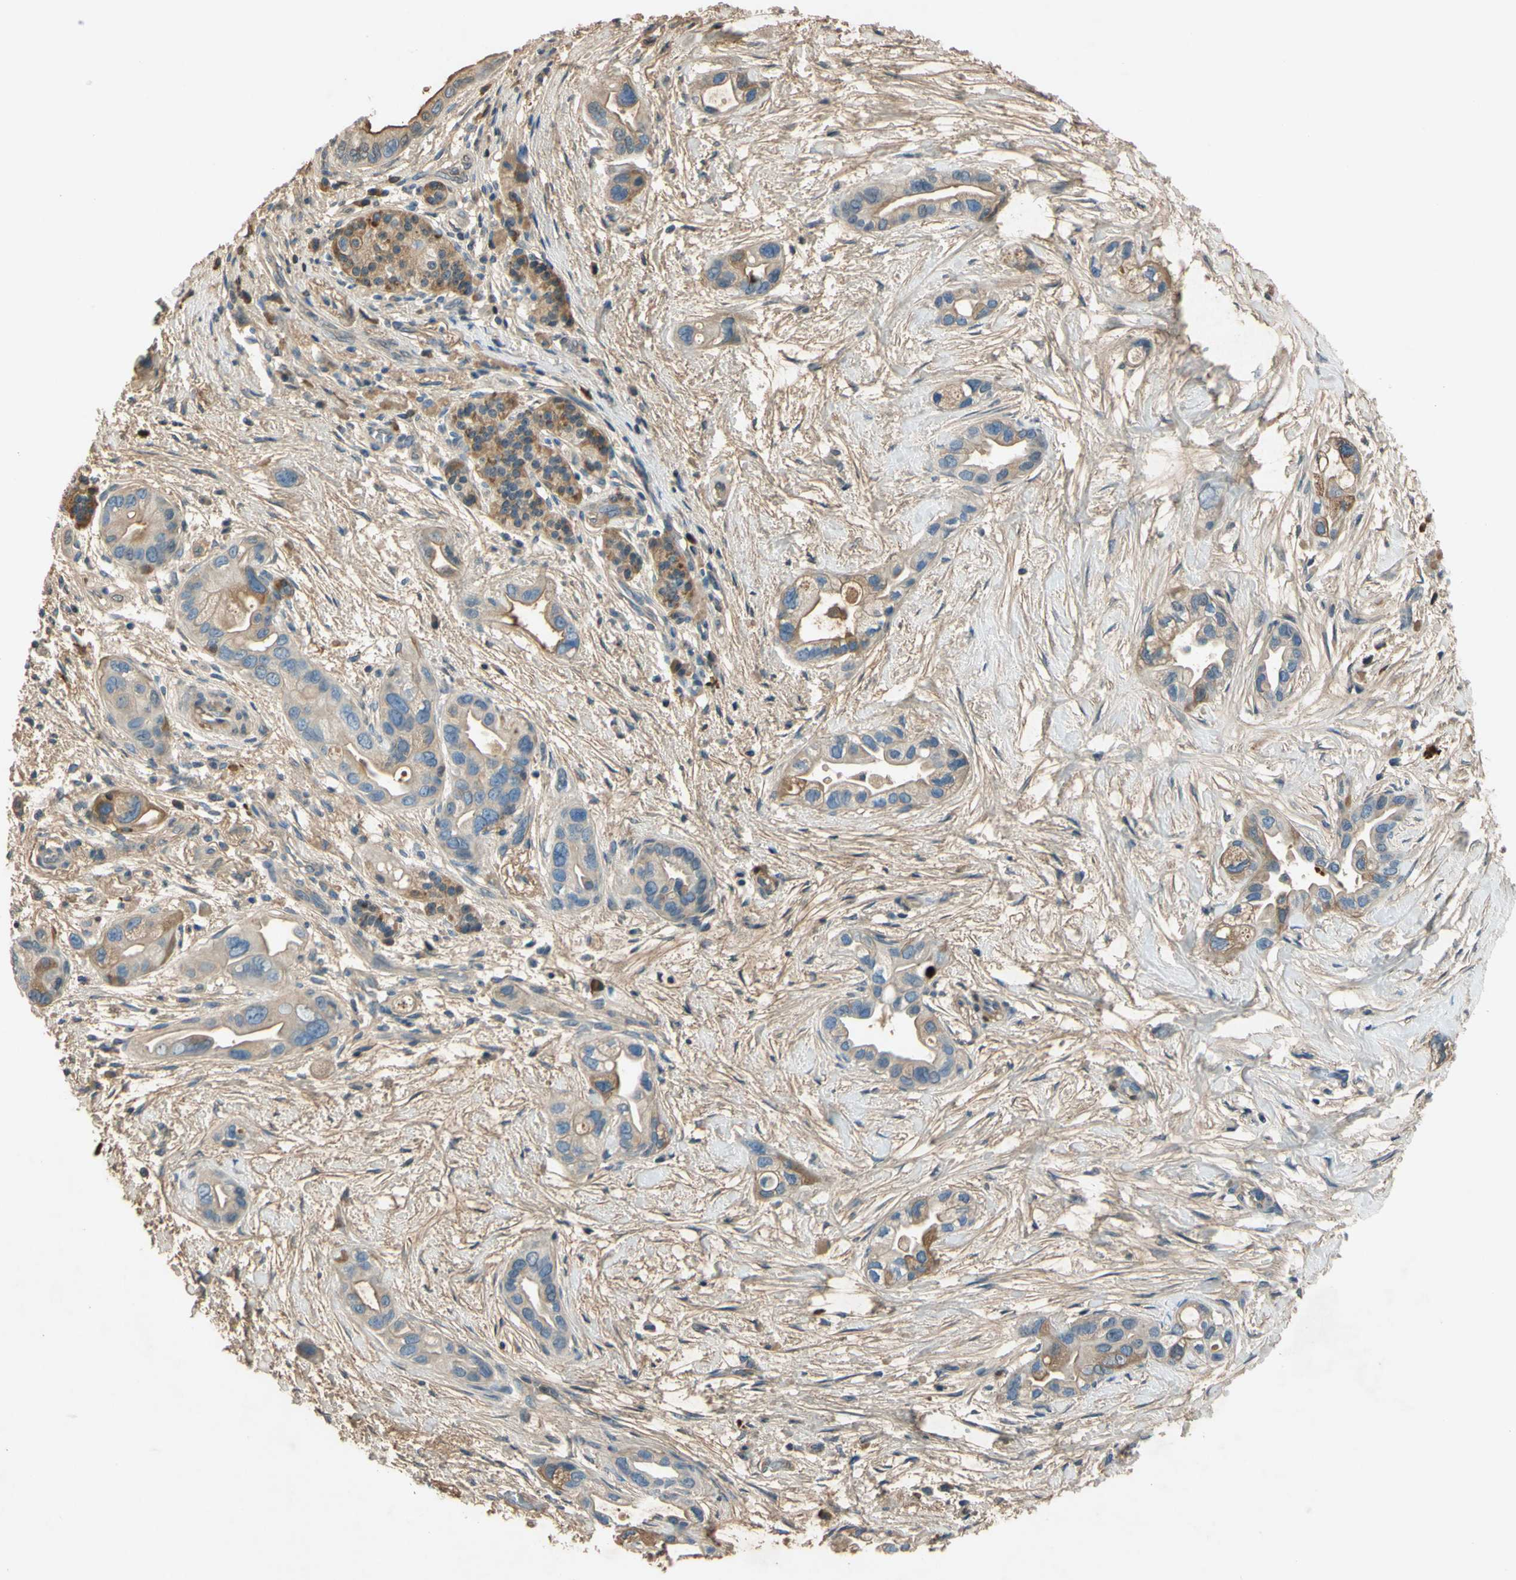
{"staining": {"intensity": "moderate", "quantity": "<25%", "location": "cytoplasmic/membranous"}, "tissue": "pancreatic cancer", "cell_type": "Tumor cells", "image_type": "cancer", "snomed": [{"axis": "morphology", "description": "Adenocarcinoma, NOS"}, {"axis": "topography", "description": "Pancreas"}], "caption": "Human pancreatic cancer (adenocarcinoma) stained with a brown dye demonstrates moderate cytoplasmic/membranous positive staining in approximately <25% of tumor cells.", "gene": "TIMP2", "patient": {"sex": "female", "age": 77}}